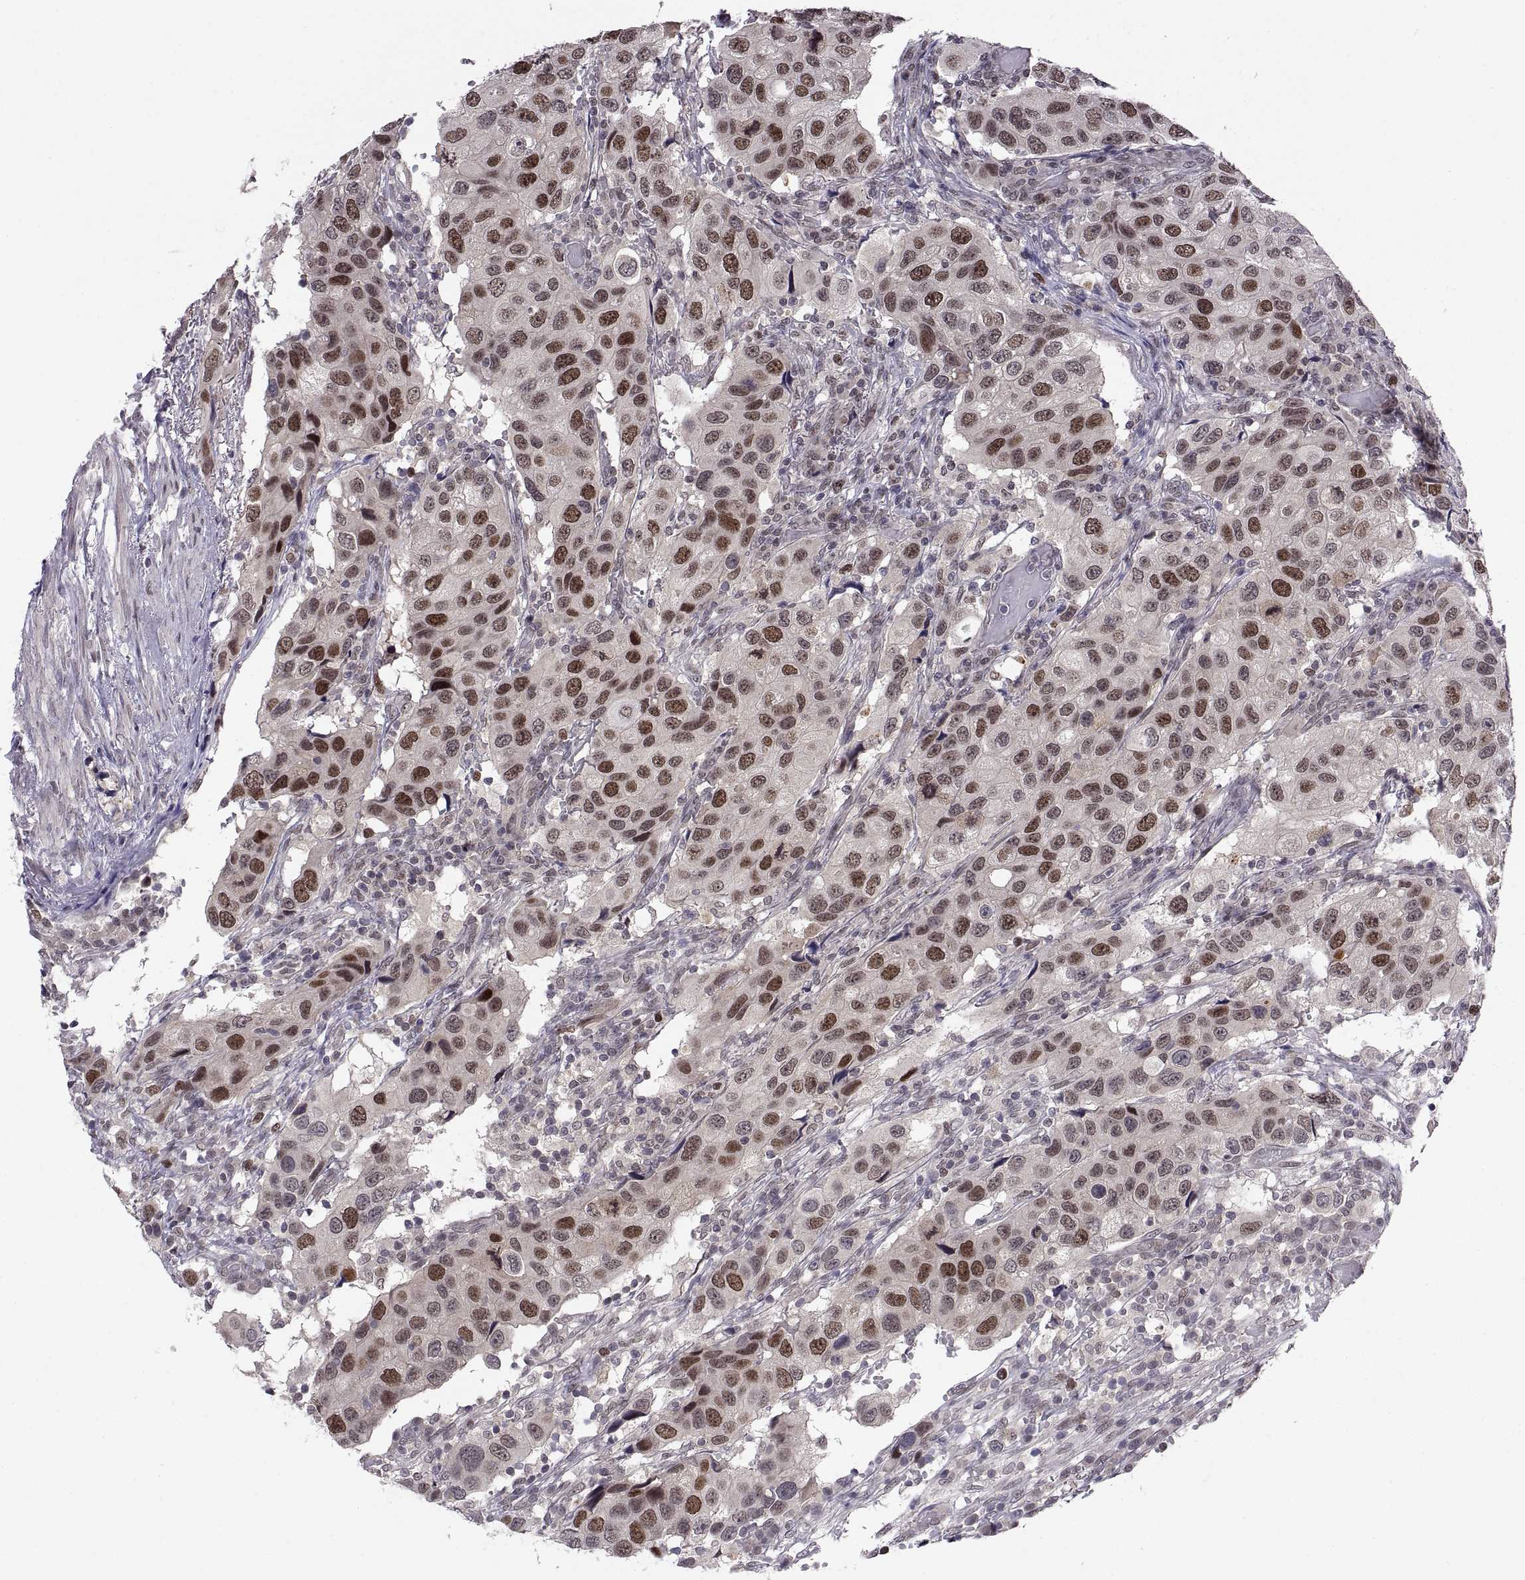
{"staining": {"intensity": "strong", "quantity": "25%-75%", "location": "nuclear"}, "tissue": "urothelial cancer", "cell_type": "Tumor cells", "image_type": "cancer", "snomed": [{"axis": "morphology", "description": "Urothelial carcinoma, High grade"}, {"axis": "topography", "description": "Urinary bladder"}], "caption": "IHC histopathology image of neoplastic tissue: human urothelial carcinoma (high-grade) stained using immunohistochemistry reveals high levels of strong protein expression localized specifically in the nuclear of tumor cells, appearing as a nuclear brown color.", "gene": "CHFR", "patient": {"sex": "male", "age": 79}}